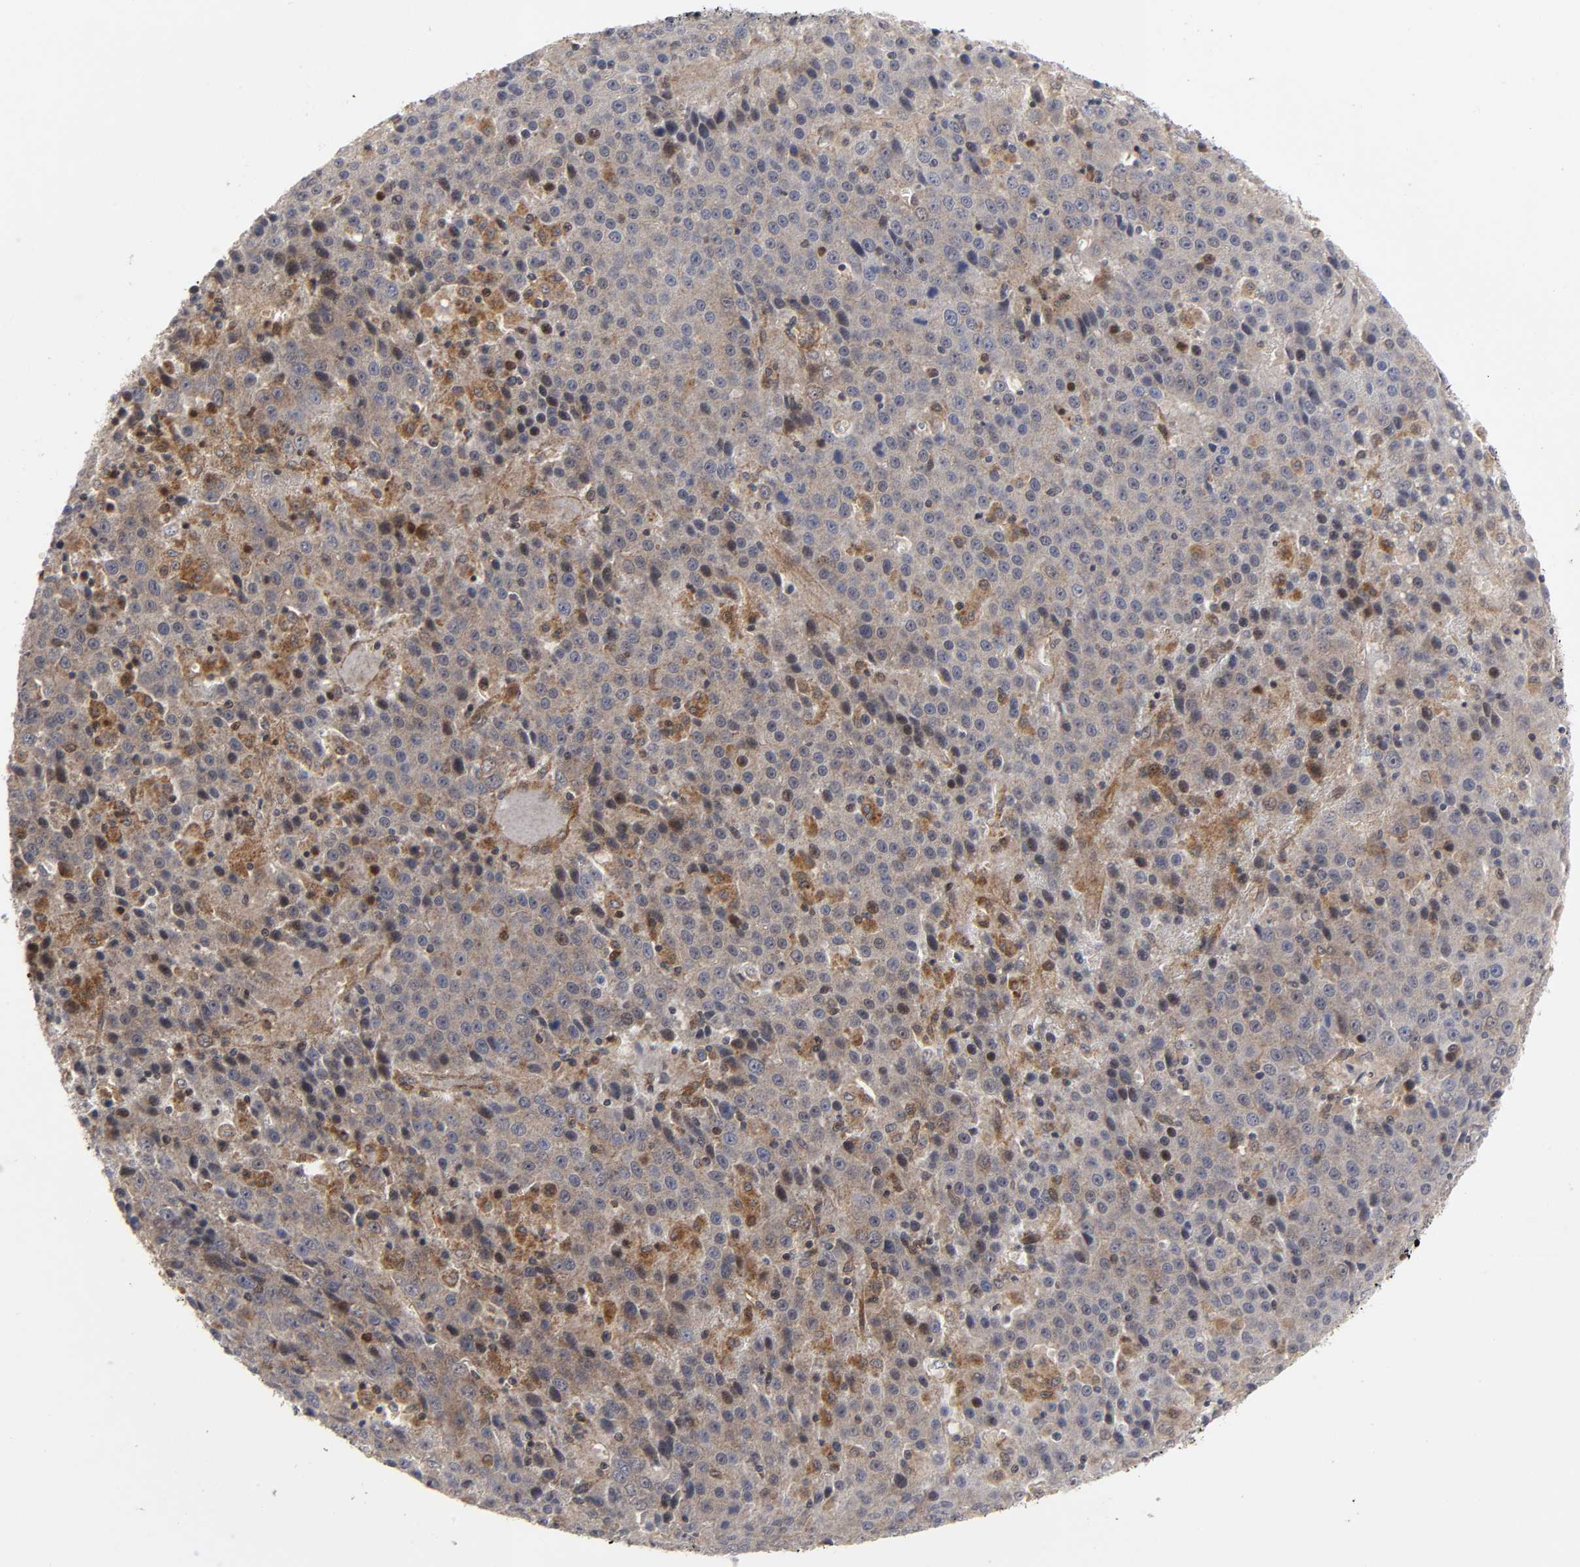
{"staining": {"intensity": "moderate", "quantity": ">75%", "location": "cytoplasmic/membranous,nuclear"}, "tissue": "liver cancer", "cell_type": "Tumor cells", "image_type": "cancer", "snomed": [{"axis": "morphology", "description": "Carcinoma, Hepatocellular, NOS"}, {"axis": "topography", "description": "Liver"}], "caption": "Human liver cancer (hepatocellular carcinoma) stained with a brown dye exhibits moderate cytoplasmic/membranous and nuclear positive staining in approximately >75% of tumor cells.", "gene": "CASP9", "patient": {"sex": "female", "age": 53}}